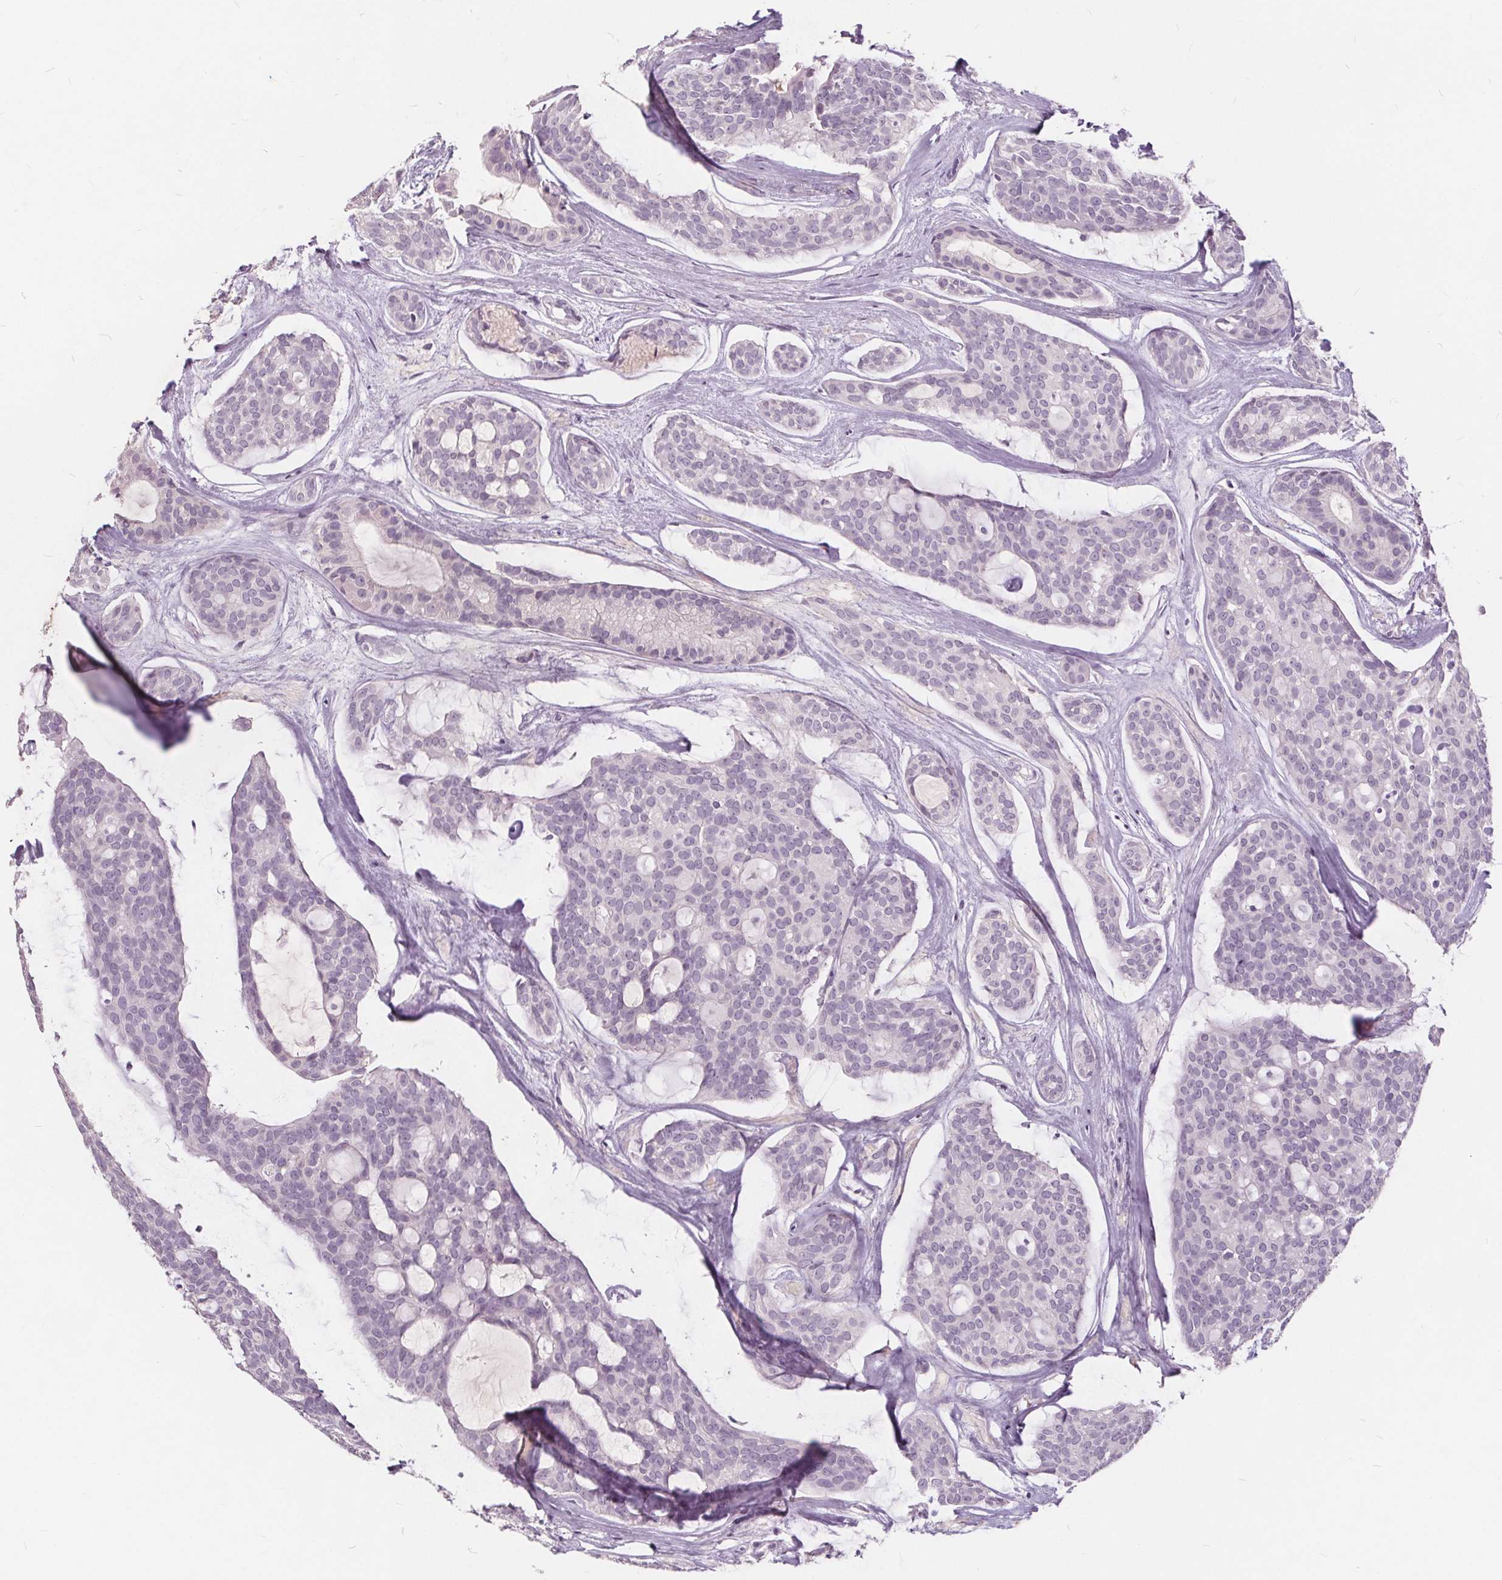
{"staining": {"intensity": "negative", "quantity": "none", "location": "none"}, "tissue": "head and neck cancer", "cell_type": "Tumor cells", "image_type": "cancer", "snomed": [{"axis": "morphology", "description": "Adenocarcinoma, NOS"}, {"axis": "topography", "description": "Head-Neck"}], "caption": "Tumor cells show no significant protein expression in head and neck adenocarcinoma.", "gene": "PLA2G2E", "patient": {"sex": "male", "age": 66}}